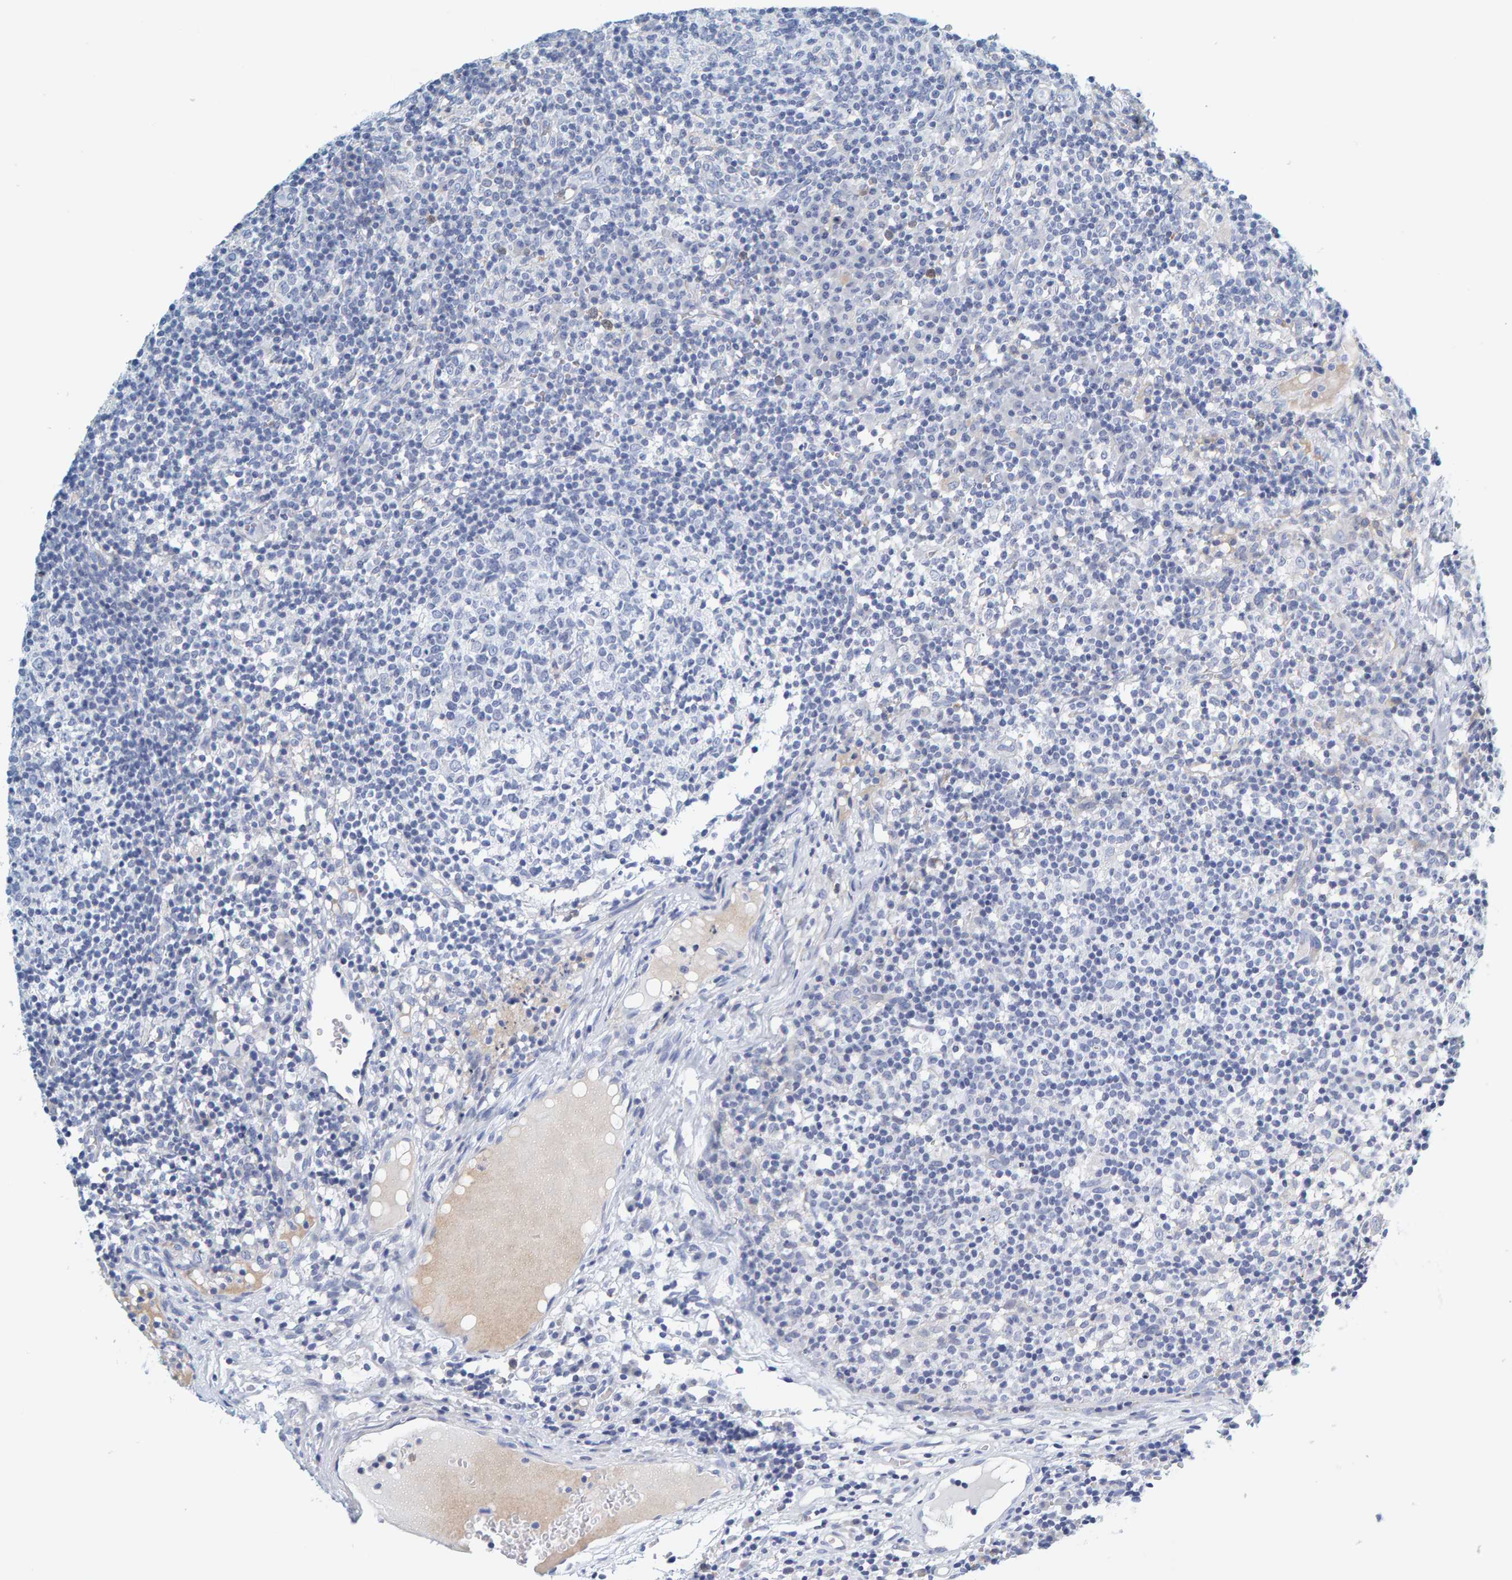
{"staining": {"intensity": "negative", "quantity": "none", "location": "none"}, "tissue": "lymph node", "cell_type": "Germinal center cells", "image_type": "normal", "snomed": [{"axis": "morphology", "description": "Normal tissue, NOS"}, {"axis": "morphology", "description": "Inflammation, NOS"}, {"axis": "topography", "description": "Lymph node"}], "caption": "Lymph node stained for a protein using immunohistochemistry reveals no staining germinal center cells.", "gene": "MOG", "patient": {"sex": "male", "age": 55}}